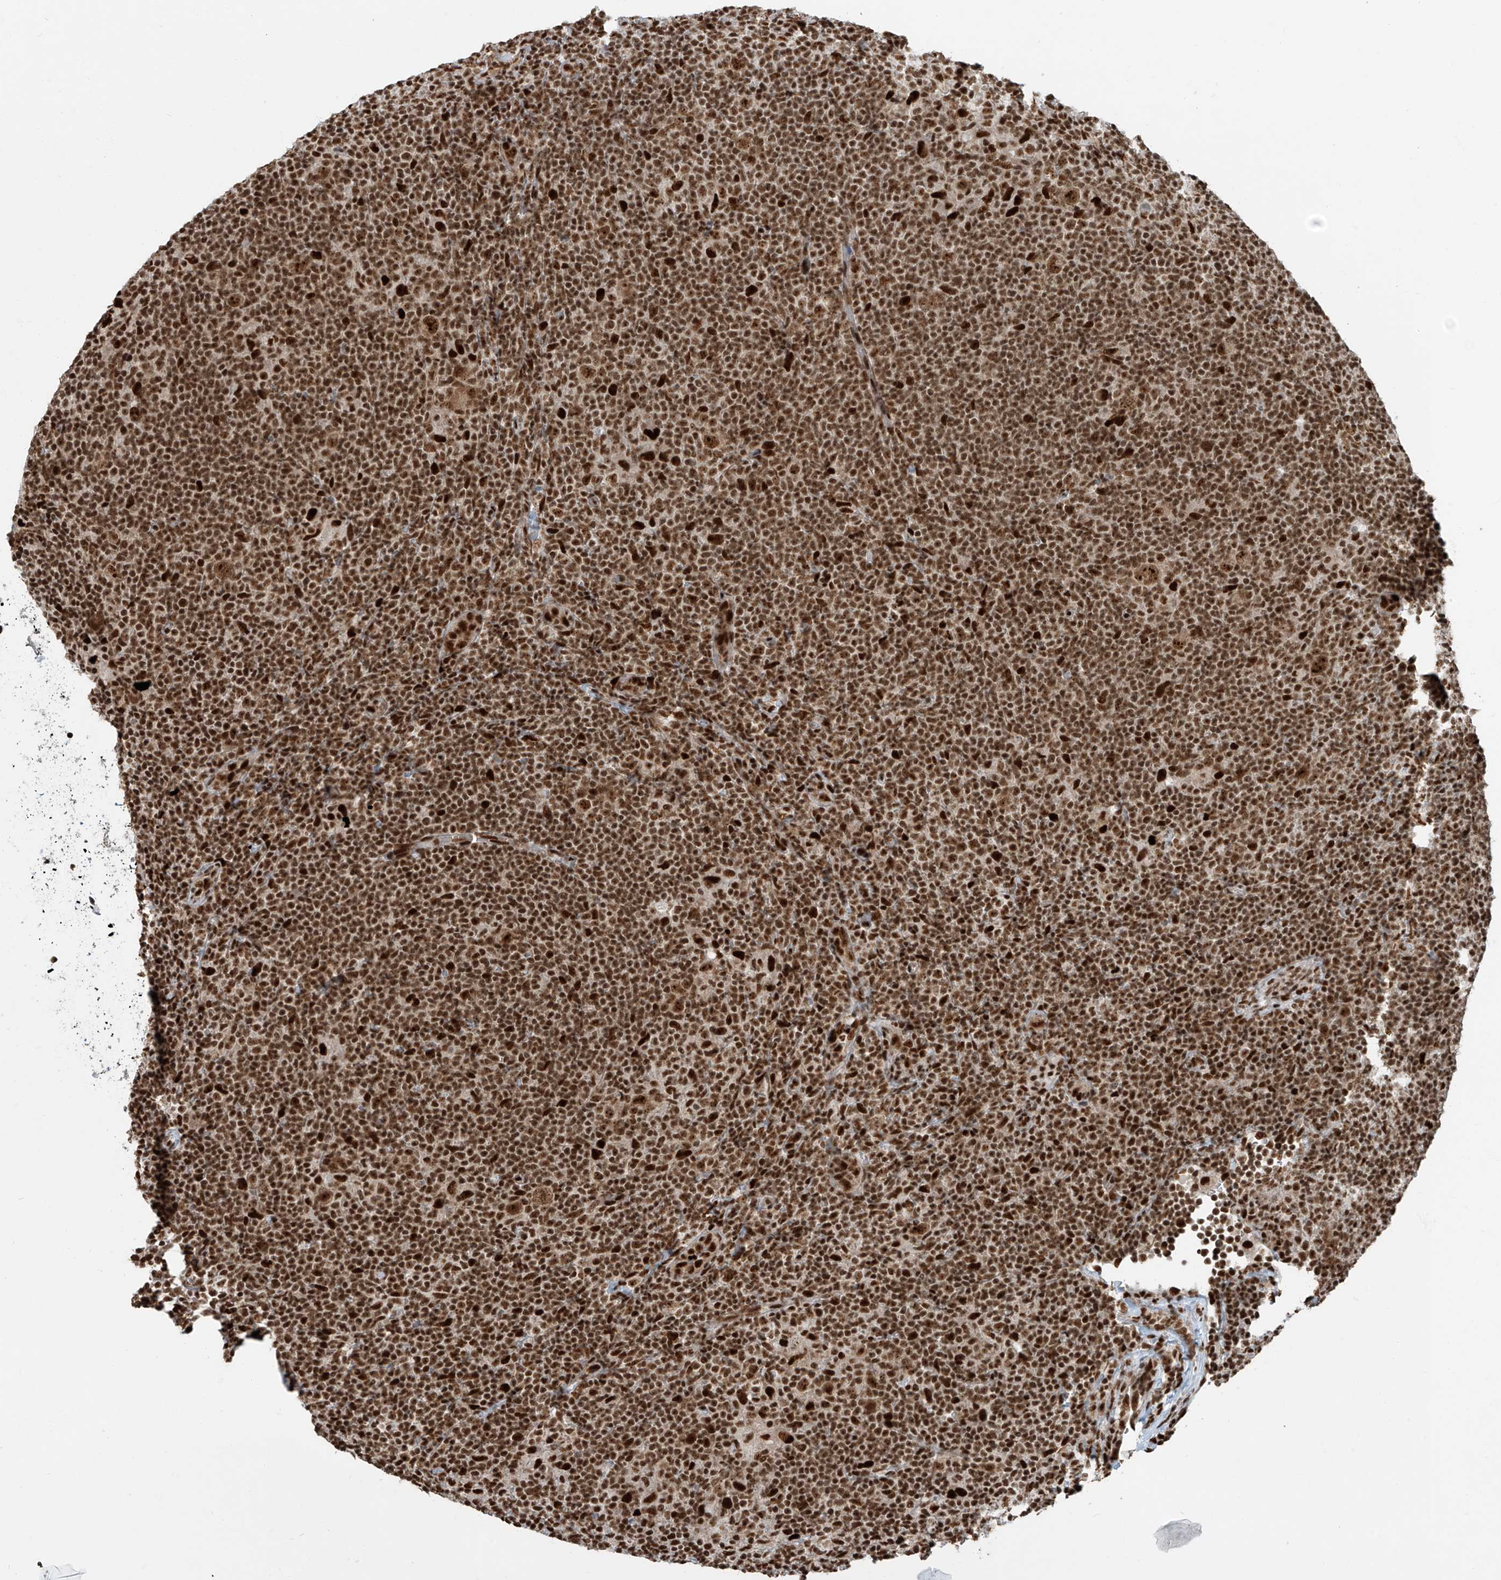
{"staining": {"intensity": "moderate", "quantity": ">75%", "location": "nuclear"}, "tissue": "lymphoma", "cell_type": "Tumor cells", "image_type": "cancer", "snomed": [{"axis": "morphology", "description": "Hodgkin's disease, NOS"}, {"axis": "topography", "description": "Lymph node"}], "caption": "Lymphoma stained with a protein marker exhibits moderate staining in tumor cells.", "gene": "FAM193B", "patient": {"sex": "female", "age": 57}}